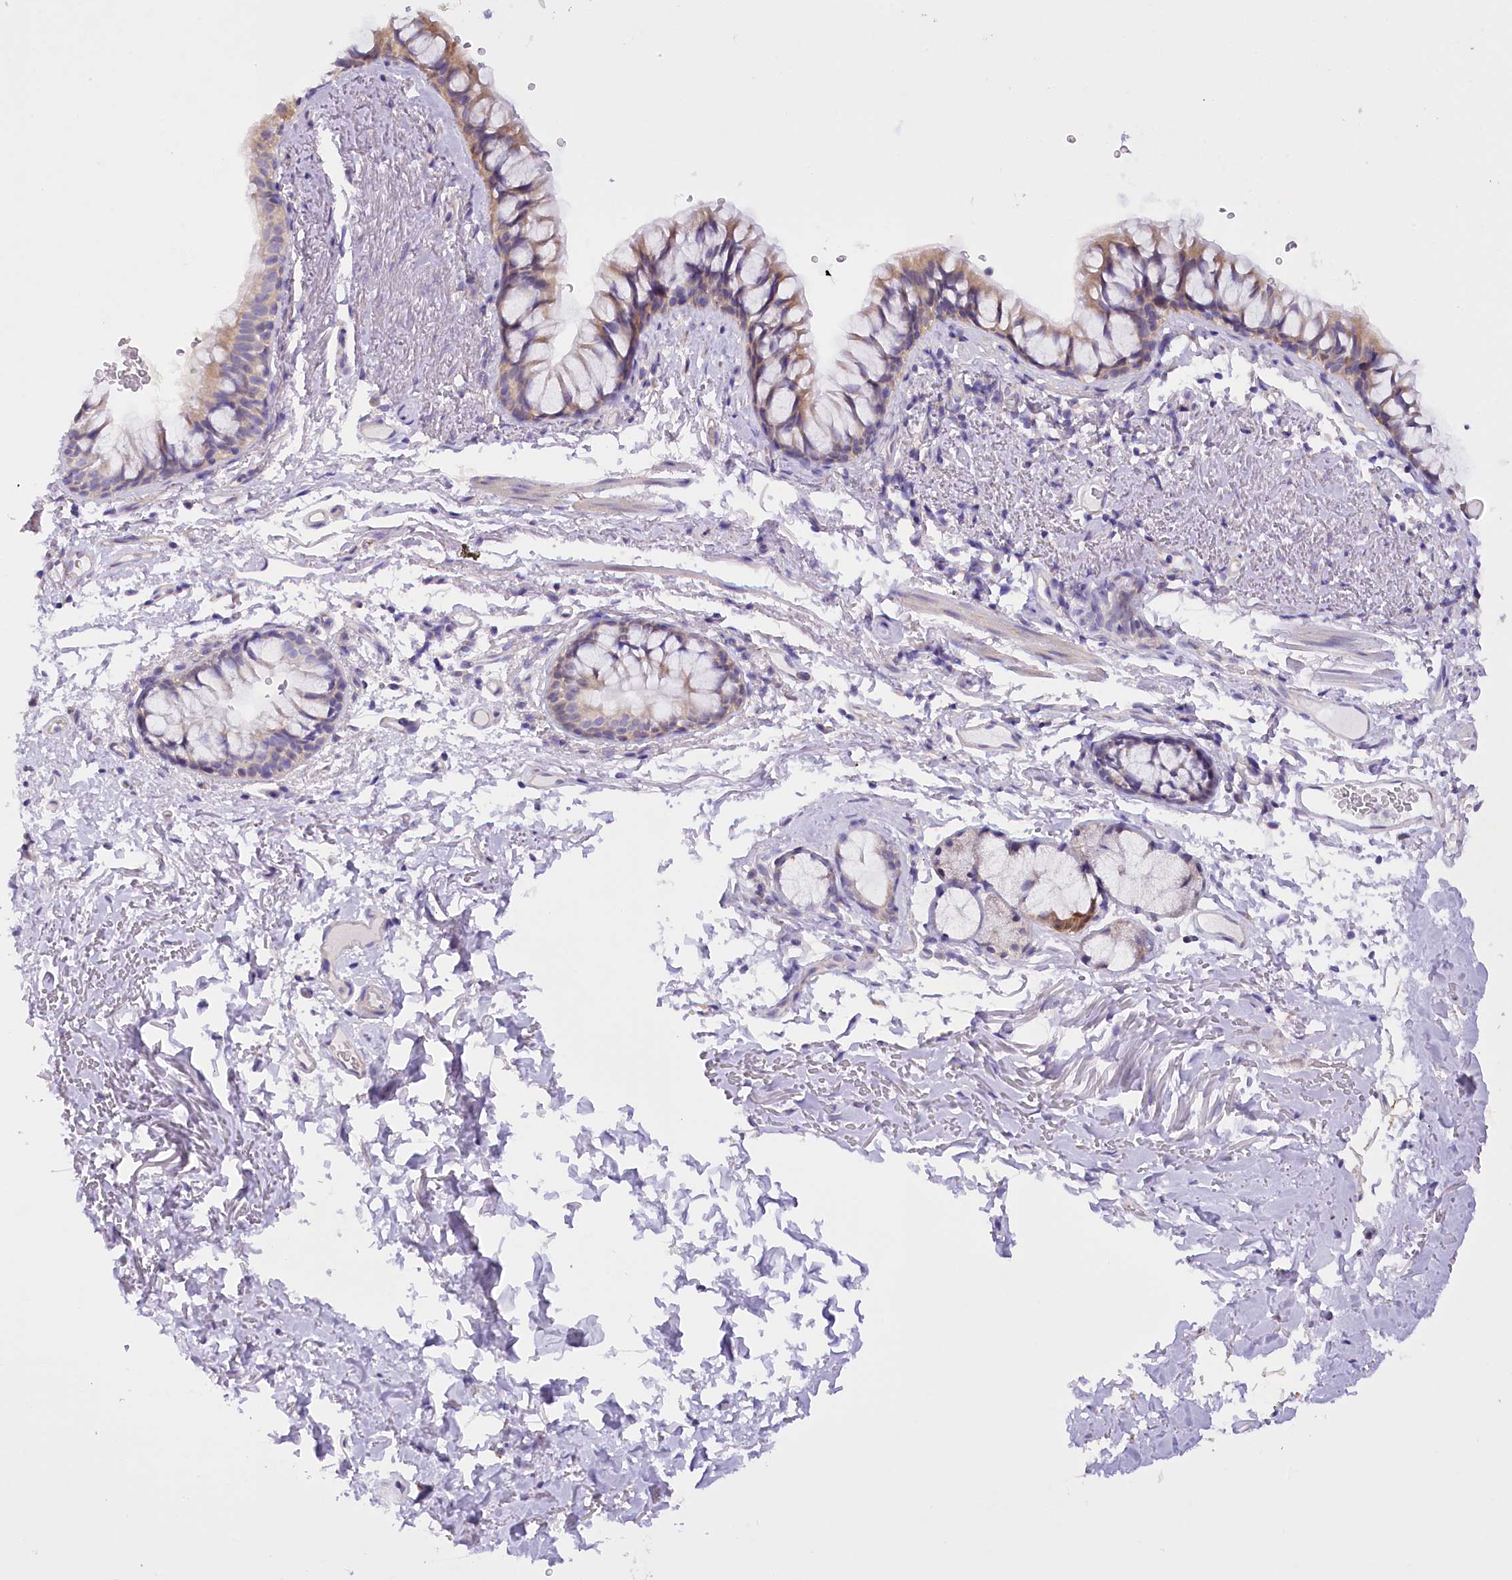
{"staining": {"intensity": "weak", "quantity": "25%-75%", "location": "cytoplasmic/membranous"}, "tissue": "bronchus", "cell_type": "Respiratory epithelial cells", "image_type": "normal", "snomed": [{"axis": "morphology", "description": "Normal tissue, NOS"}, {"axis": "topography", "description": "Cartilage tissue"}, {"axis": "topography", "description": "Bronchus"}], "caption": "IHC histopathology image of benign bronchus stained for a protein (brown), which exhibits low levels of weak cytoplasmic/membranous positivity in approximately 25%-75% of respiratory epithelial cells.", "gene": "DCUN1D1", "patient": {"sex": "female", "age": 73}}